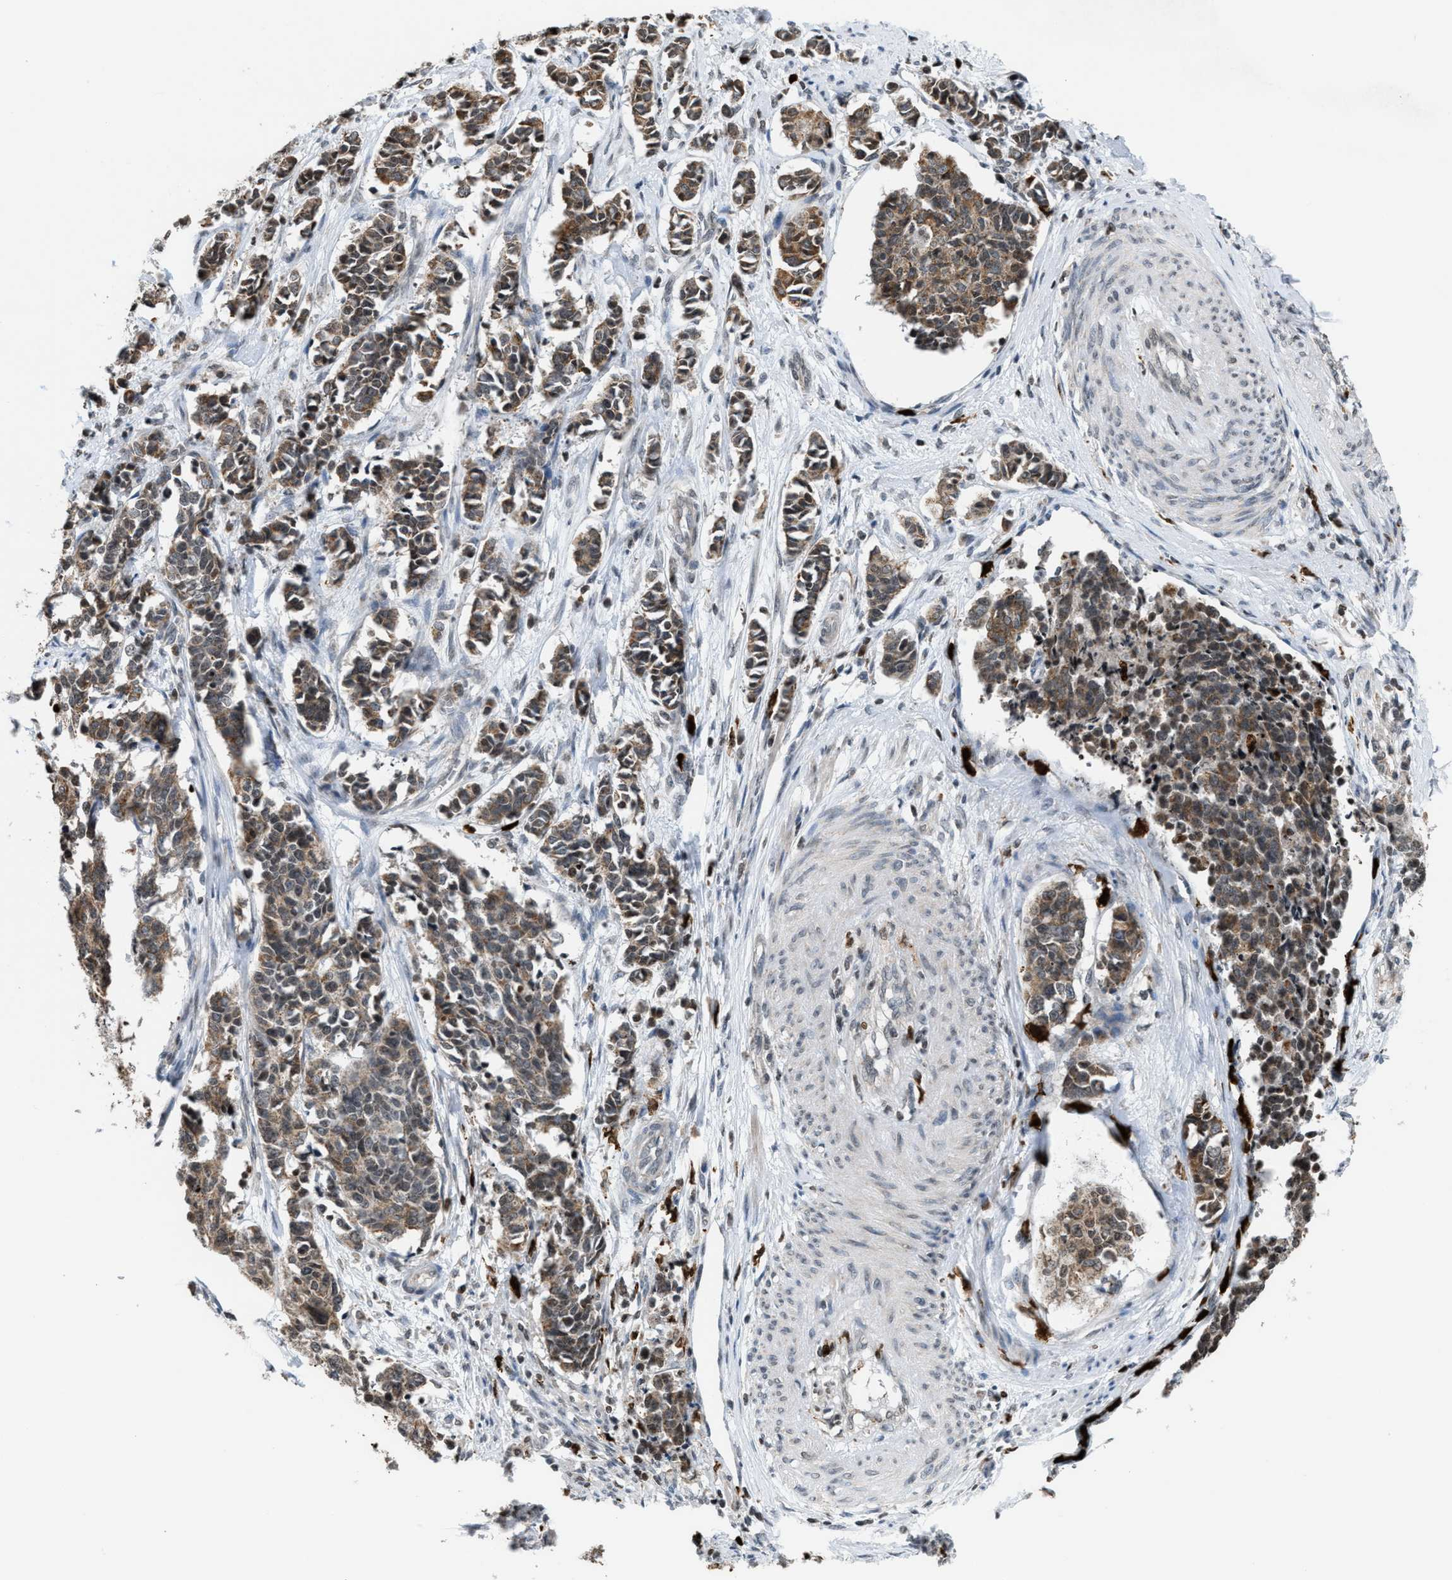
{"staining": {"intensity": "weak", "quantity": ">75%", "location": "cytoplasmic/membranous"}, "tissue": "cervical cancer", "cell_type": "Tumor cells", "image_type": "cancer", "snomed": [{"axis": "morphology", "description": "Normal tissue, NOS"}, {"axis": "morphology", "description": "Squamous cell carcinoma, NOS"}, {"axis": "topography", "description": "Cervix"}], "caption": "A photomicrograph showing weak cytoplasmic/membranous staining in approximately >75% of tumor cells in cervical squamous cell carcinoma, as visualized by brown immunohistochemical staining.", "gene": "PRUNE2", "patient": {"sex": "female", "age": 35}}